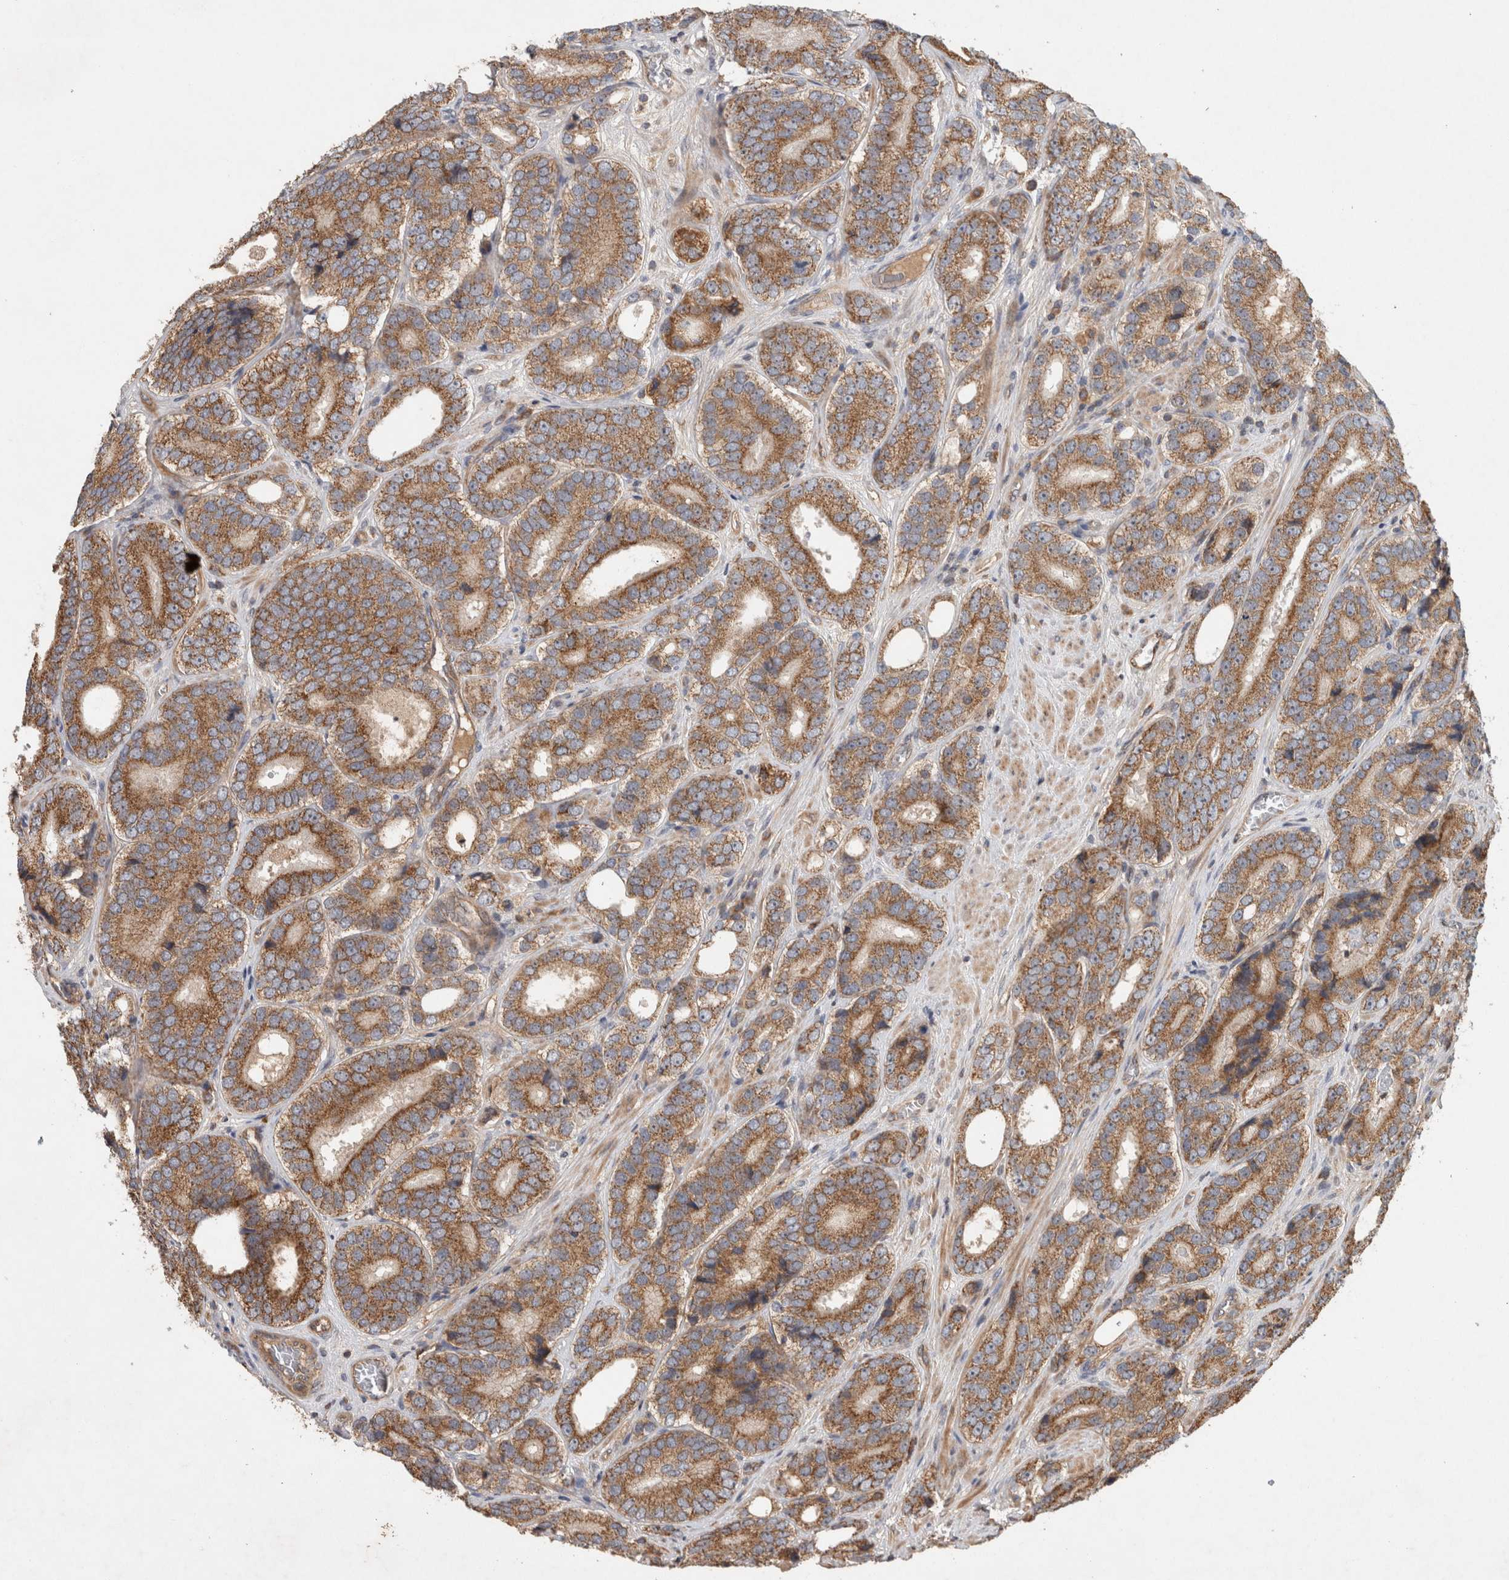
{"staining": {"intensity": "moderate", "quantity": ">75%", "location": "cytoplasmic/membranous"}, "tissue": "prostate cancer", "cell_type": "Tumor cells", "image_type": "cancer", "snomed": [{"axis": "morphology", "description": "Adenocarcinoma, High grade"}, {"axis": "topography", "description": "Prostate"}], "caption": "Prostate adenocarcinoma (high-grade) was stained to show a protein in brown. There is medium levels of moderate cytoplasmic/membranous staining in about >75% of tumor cells.", "gene": "SERAC1", "patient": {"sex": "male", "age": 56}}